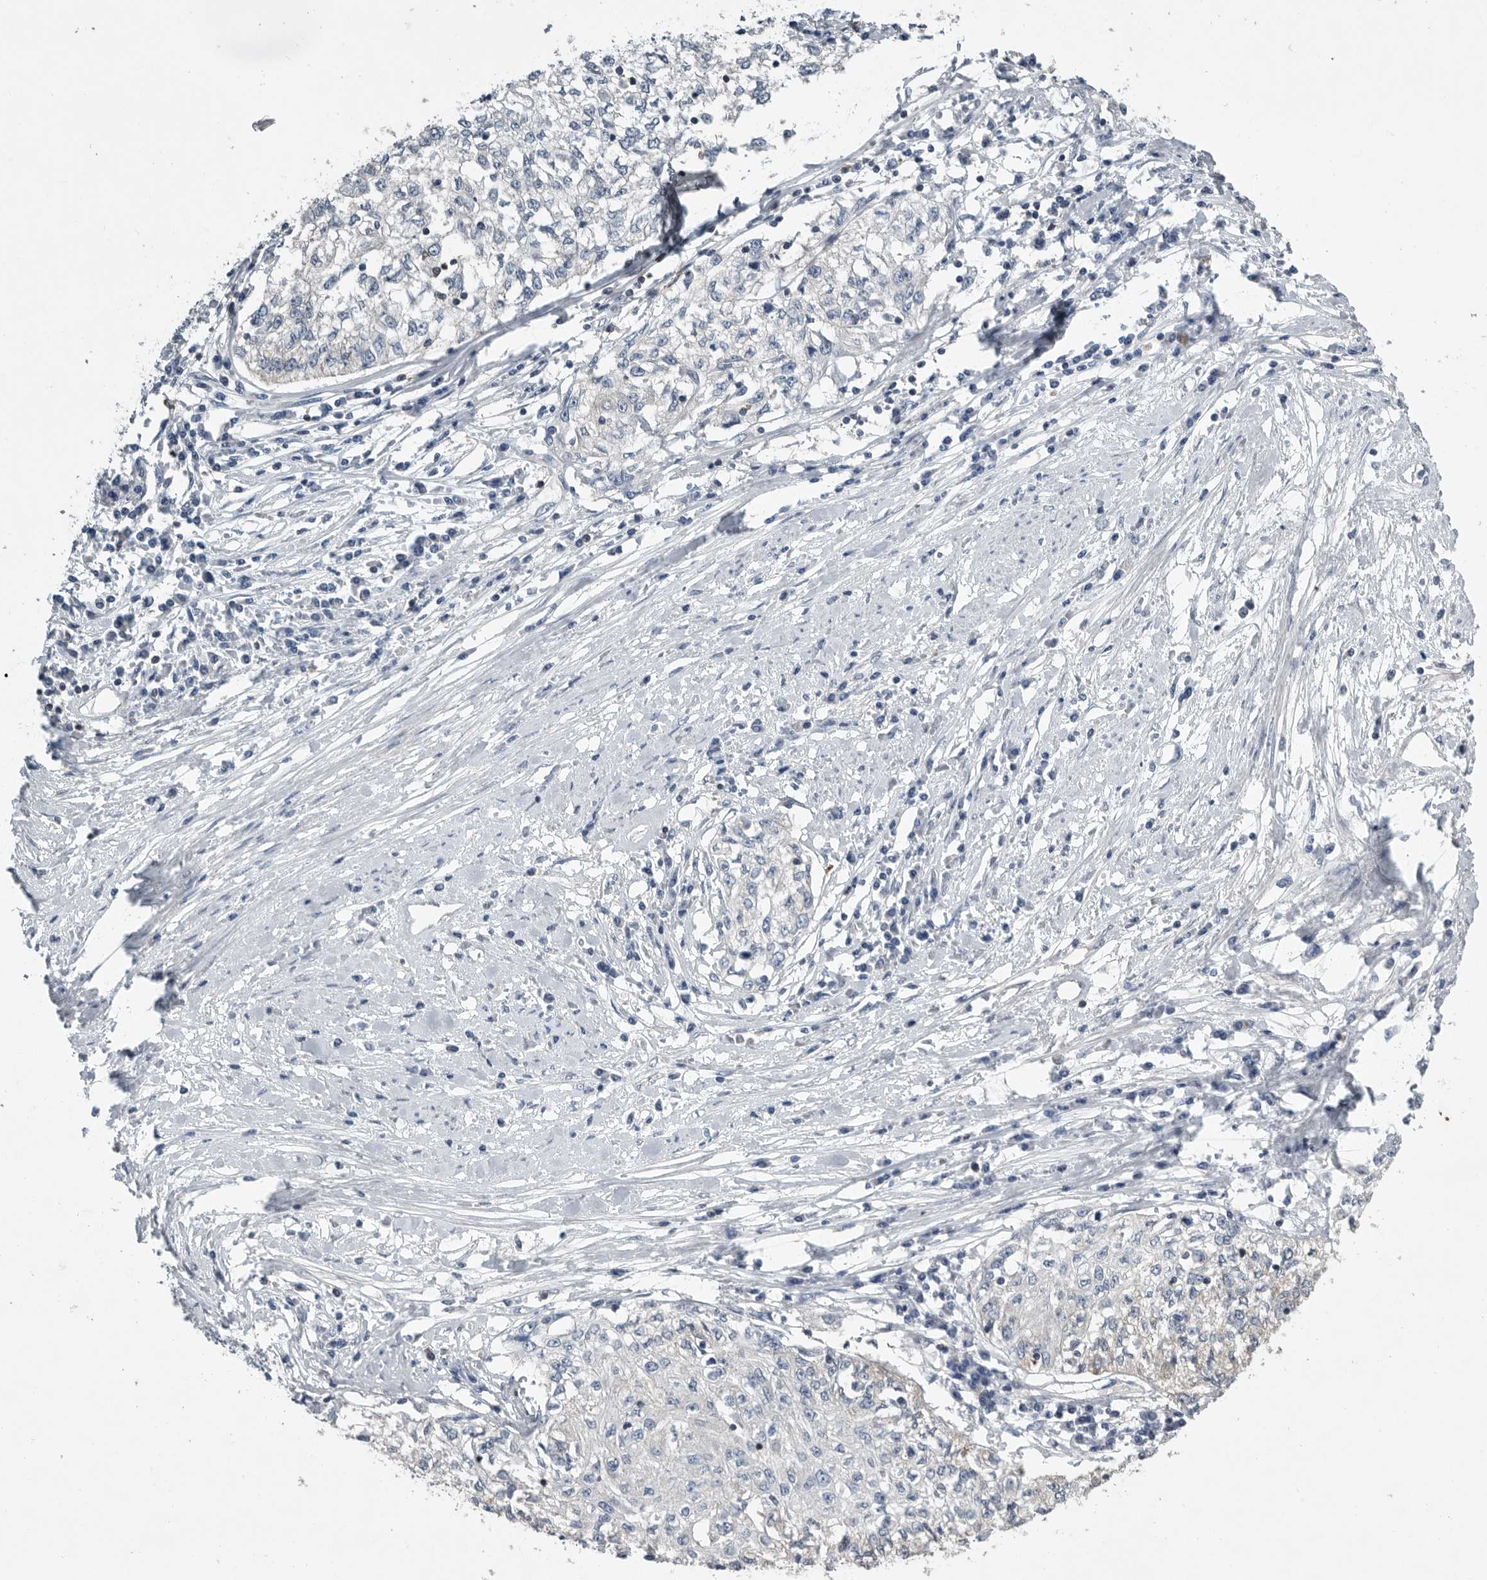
{"staining": {"intensity": "negative", "quantity": "none", "location": "none"}, "tissue": "cervical cancer", "cell_type": "Tumor cells", "image_type": "cancer", "snomed": [{"axis": "morphology", "description": "Squamous cell carcinoma, NOS"}, {"axis": "topography", "description": "Cervix"}], "caption": "Tumor cells are negative for protein expression in human squamous cell carcinoma (cervical).", "gene": "PDCD4", "patient": {"sex": "female", "age": 57}}